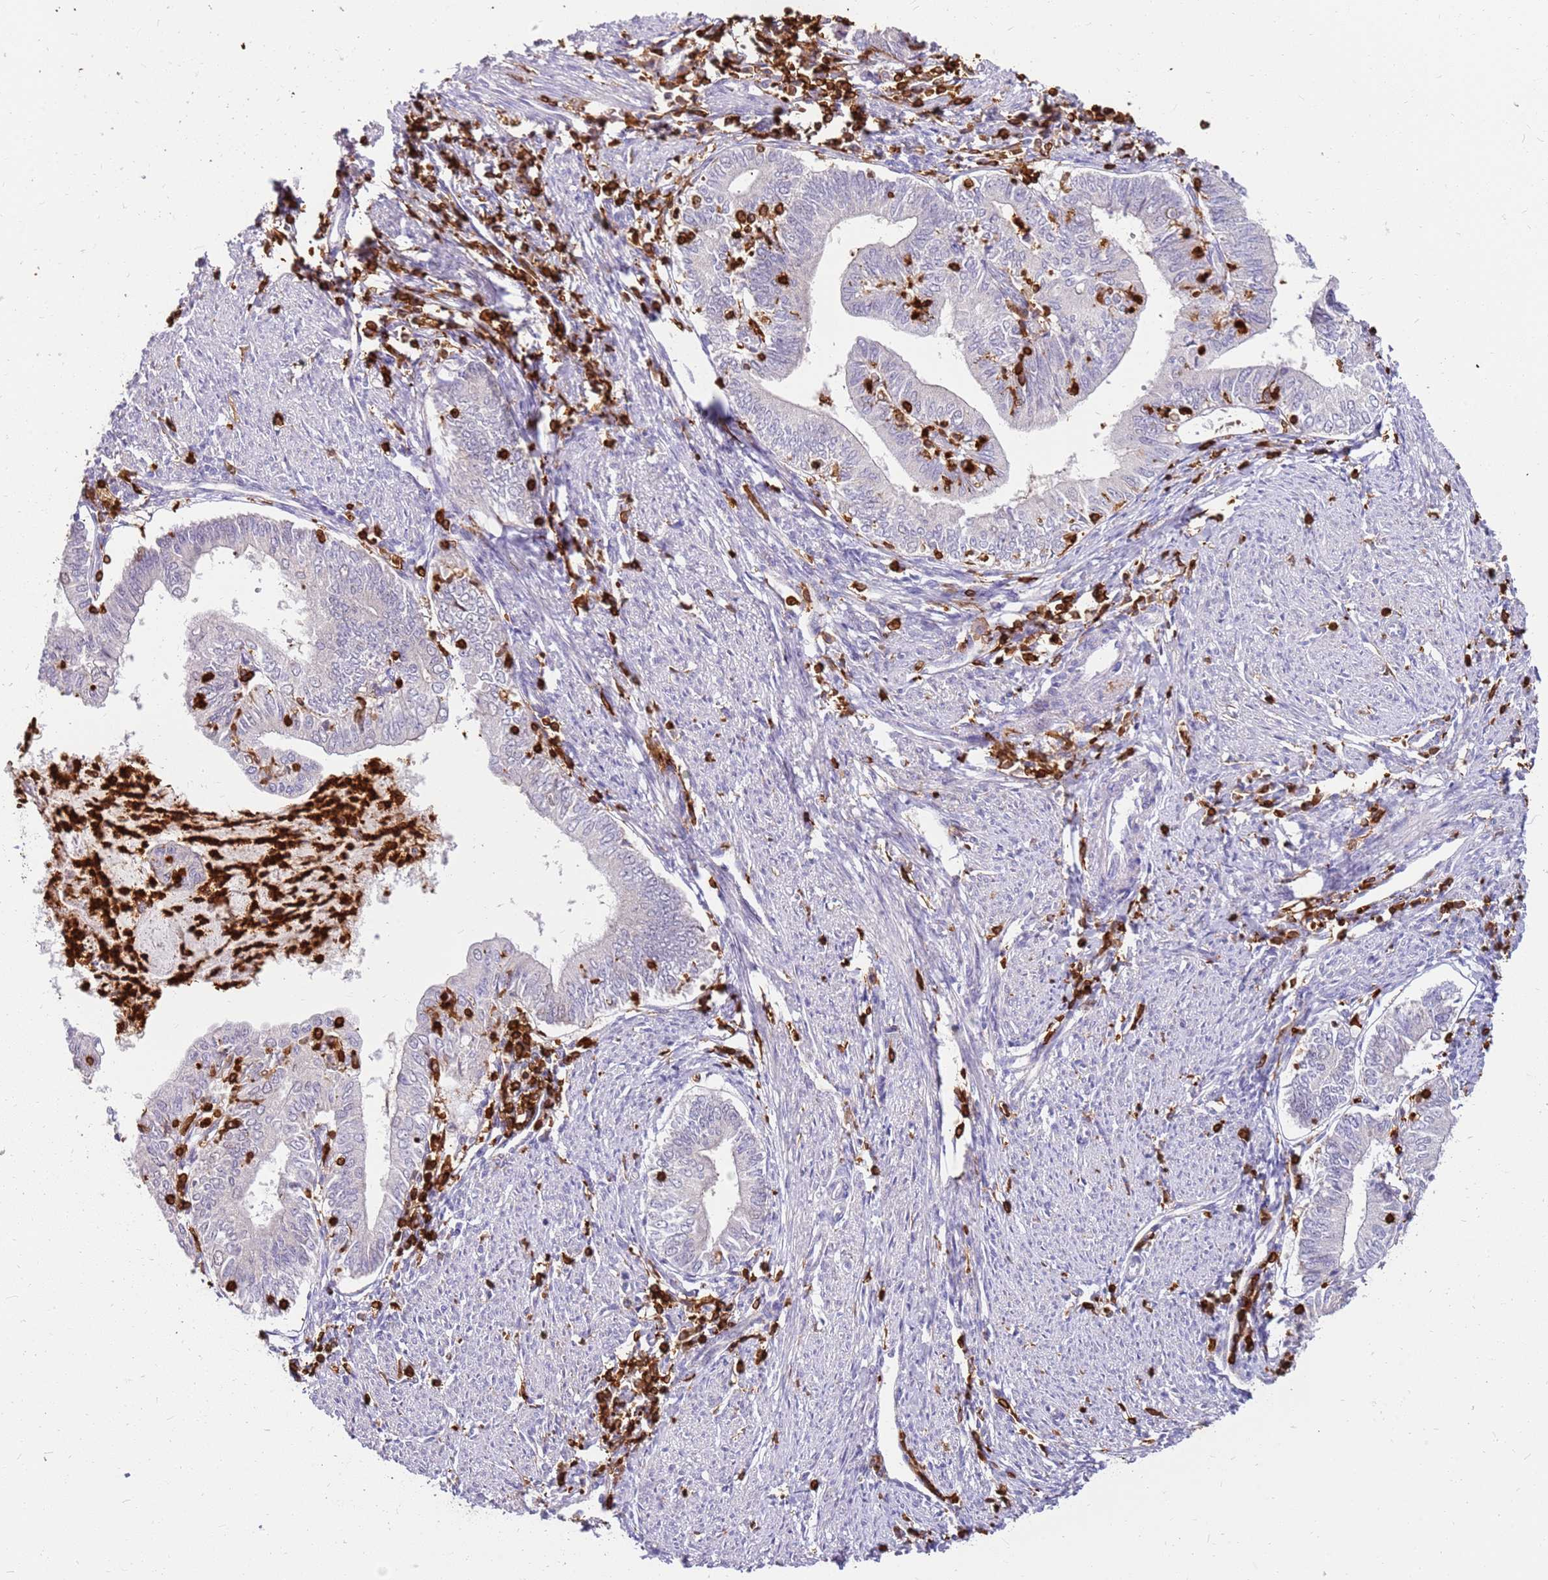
{"staining": {"intensity": "negative", "quantity": "none", "location": "none"}, "tissue": "endometrial cancer", "cell_type": "Tumor cells", "image_type": "cancer", "snomed": [{"axis": "morphology", "description": "Adenocarcinoma, NOS"}, {"axis": "topography", "description": "Endometrium"}], "caption": "Immunohistochemistry of endometrial cancer (adenocarcinoma) exhibits no expression in tumor cells.", "gene": "CORO1A", "patient": {"sex": "female", "age": 66}}